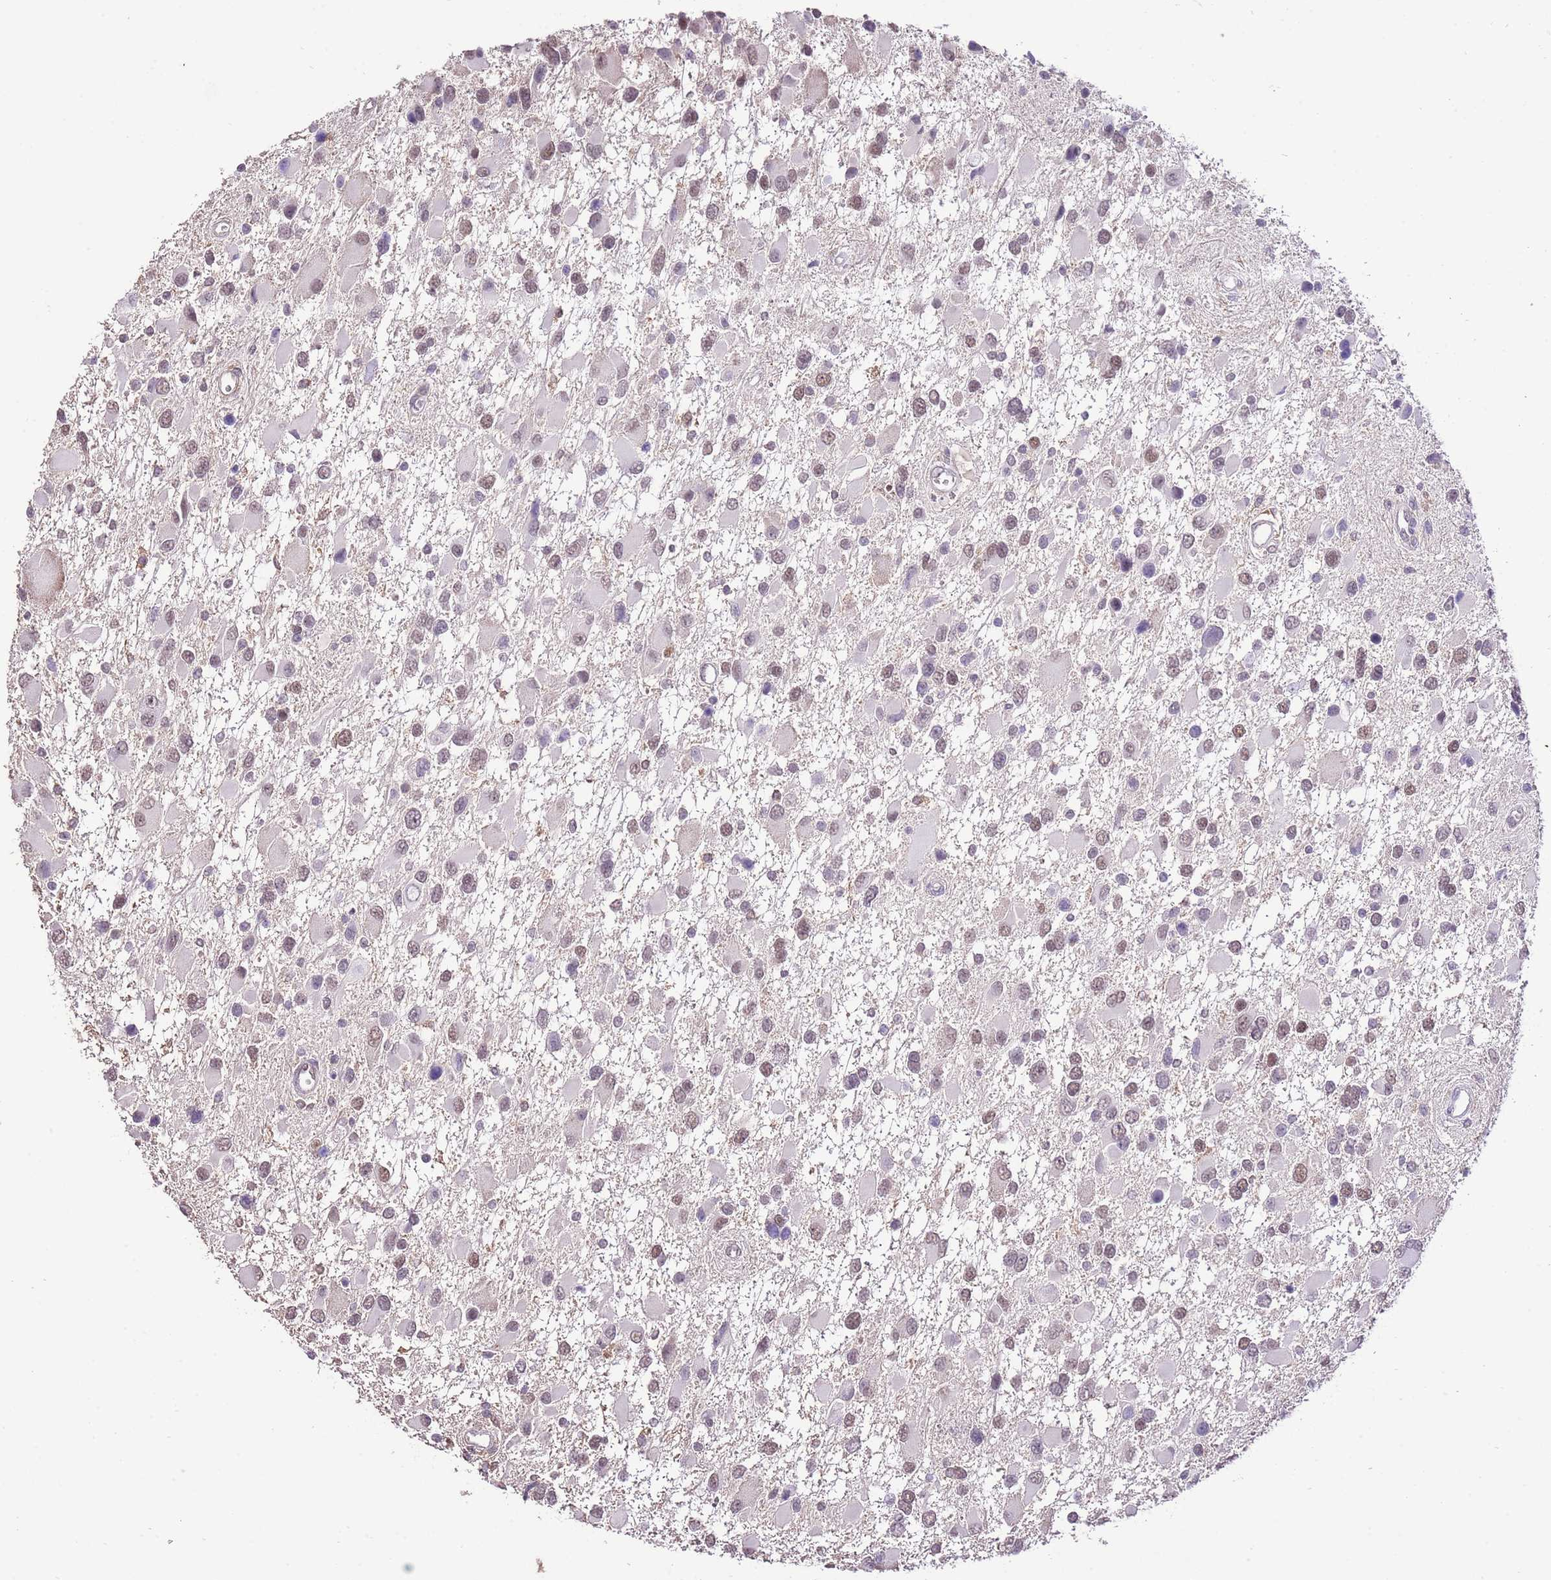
{"staining": {"intensity": "moderate", "quantity": ">75%", "location": "nuclear"}, "tissue": "glioma", "cell_type": "Tumor cells", "image_type": "cancer", "snomed": [{"axis": "morphology", "description": "Glioma, malignant, High grade"}, {"axis": "topography", "description": "Brain"}], "caption": "A medium amount of moderate nuclear positivity is appreciated in about >75% of tumor cells in malignant glioma (high-grade) tissue. (Brightfield microscopy of DAB IHC at high magnification).", "gene": "IZUMO4", "patient": {"sex": "male", "age": 53}}